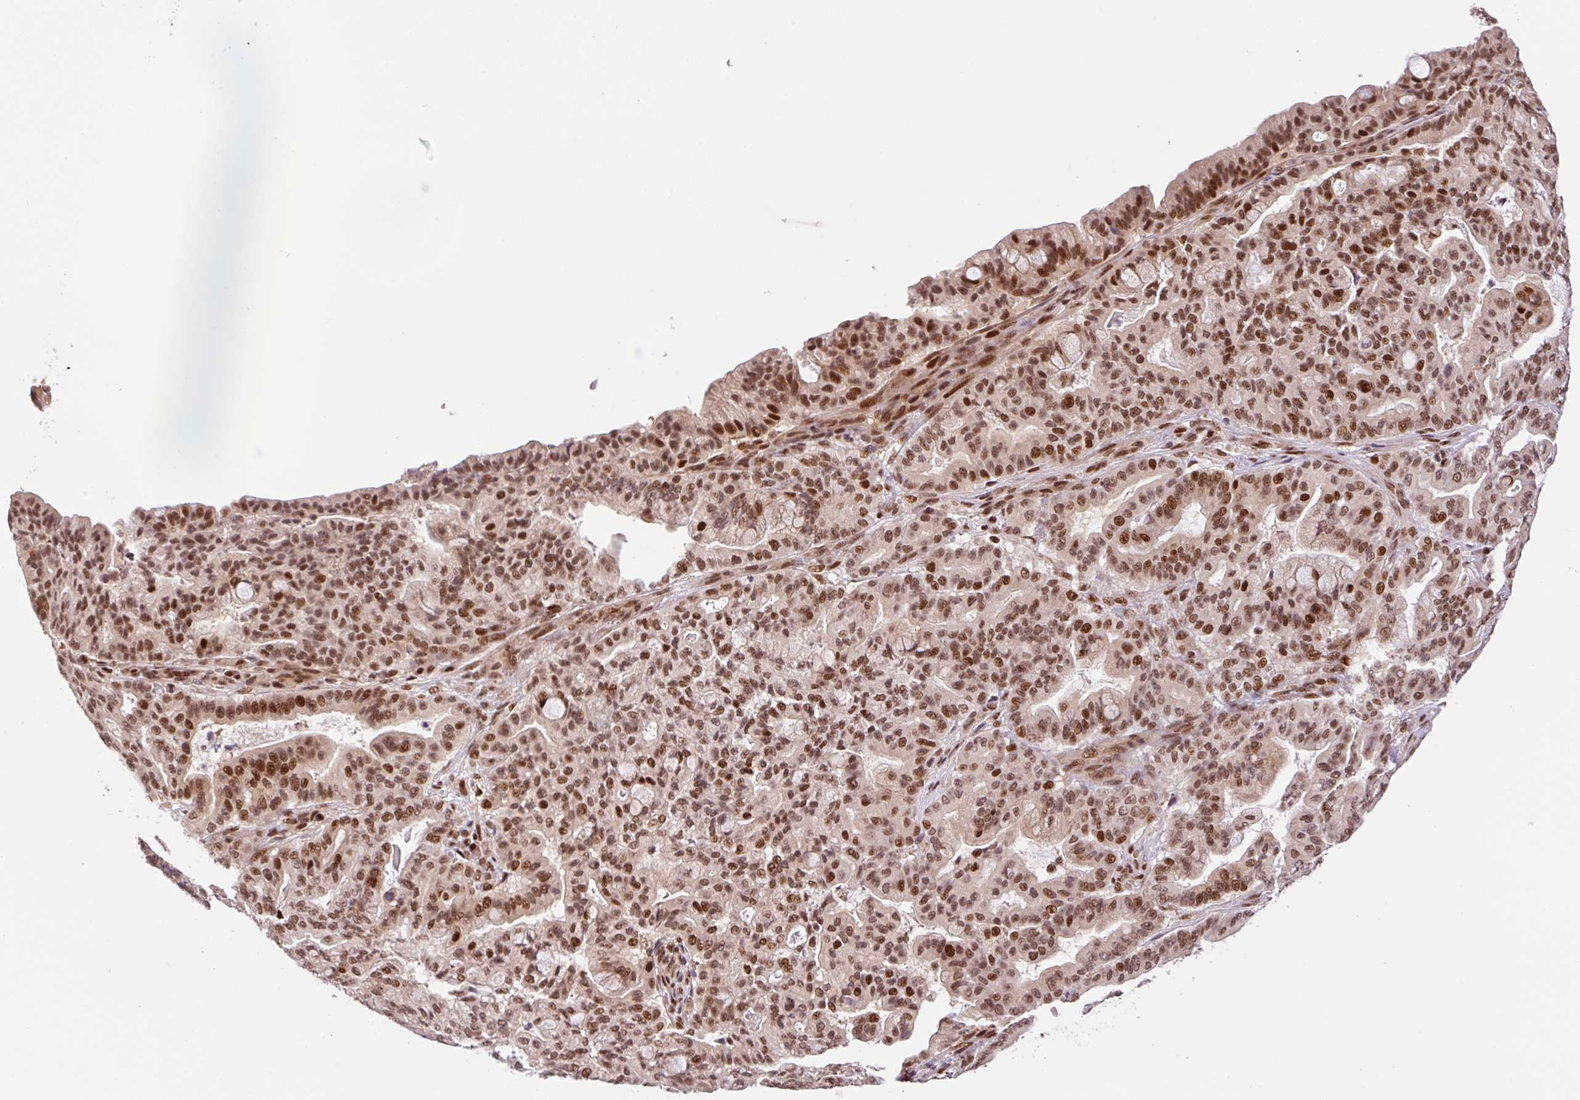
{"staining": {"intensity": "moderate", "quantity": ">75%", "location": "nuclear"}, "tissue": "pancreatic cancer", "cell_type": "Tumor cells", "image_type": "cancer", "snomed": [{"axis": "morphology", "description": "Adenocarcinoma, NOS"}, {"axis": "topography", "description": "Pancreas"}], "caption": "DAB (3,3'-diaminobenzidine) immunohistochemical staining of pancreatic cancer (adenocarcinoma) exhibits moderate nuclear protein expression in approximately >75% of tumor cells.", "gene": "INTS8", "patient": {"sex": "male", "age": 63}}